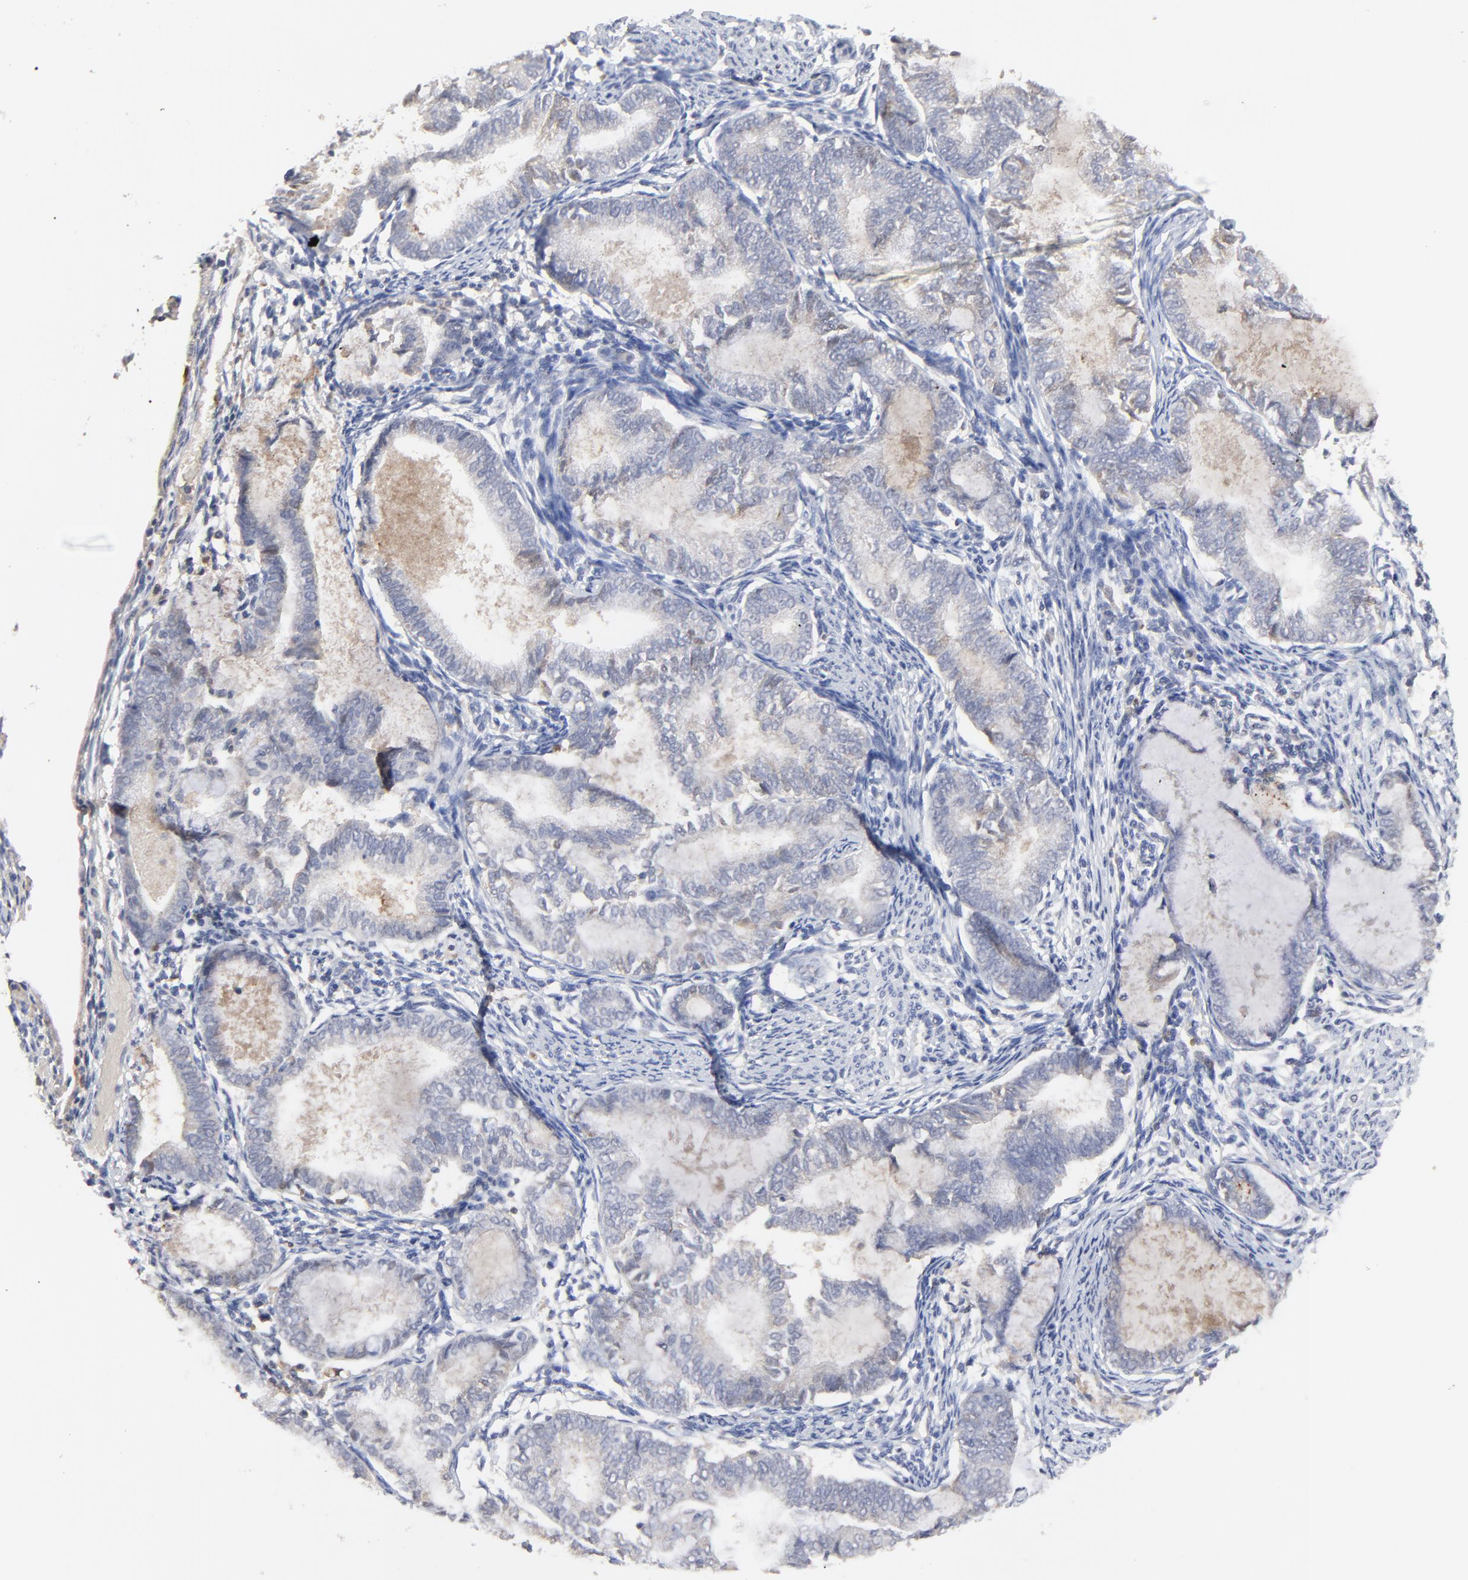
{"staining": {"intensity": "weak", "quantity": "<25%", "location": "cytoplasmic/membranous"}, "tissue": "endometrial cancer", "cell_type": "Tumor cells", "image_type": "cancer", "snomed": [{"axis": "morphology", "description": "Adenocarcinoma, NOS"}, {"axis": "topography", "description": "Endometrium"}], "caption": "IHC of human adenocarcinoma (endometrial) shows no expression in tumor cells.", "gene": "VPREB3", "patient": {"sex": "female", "age": 63}}